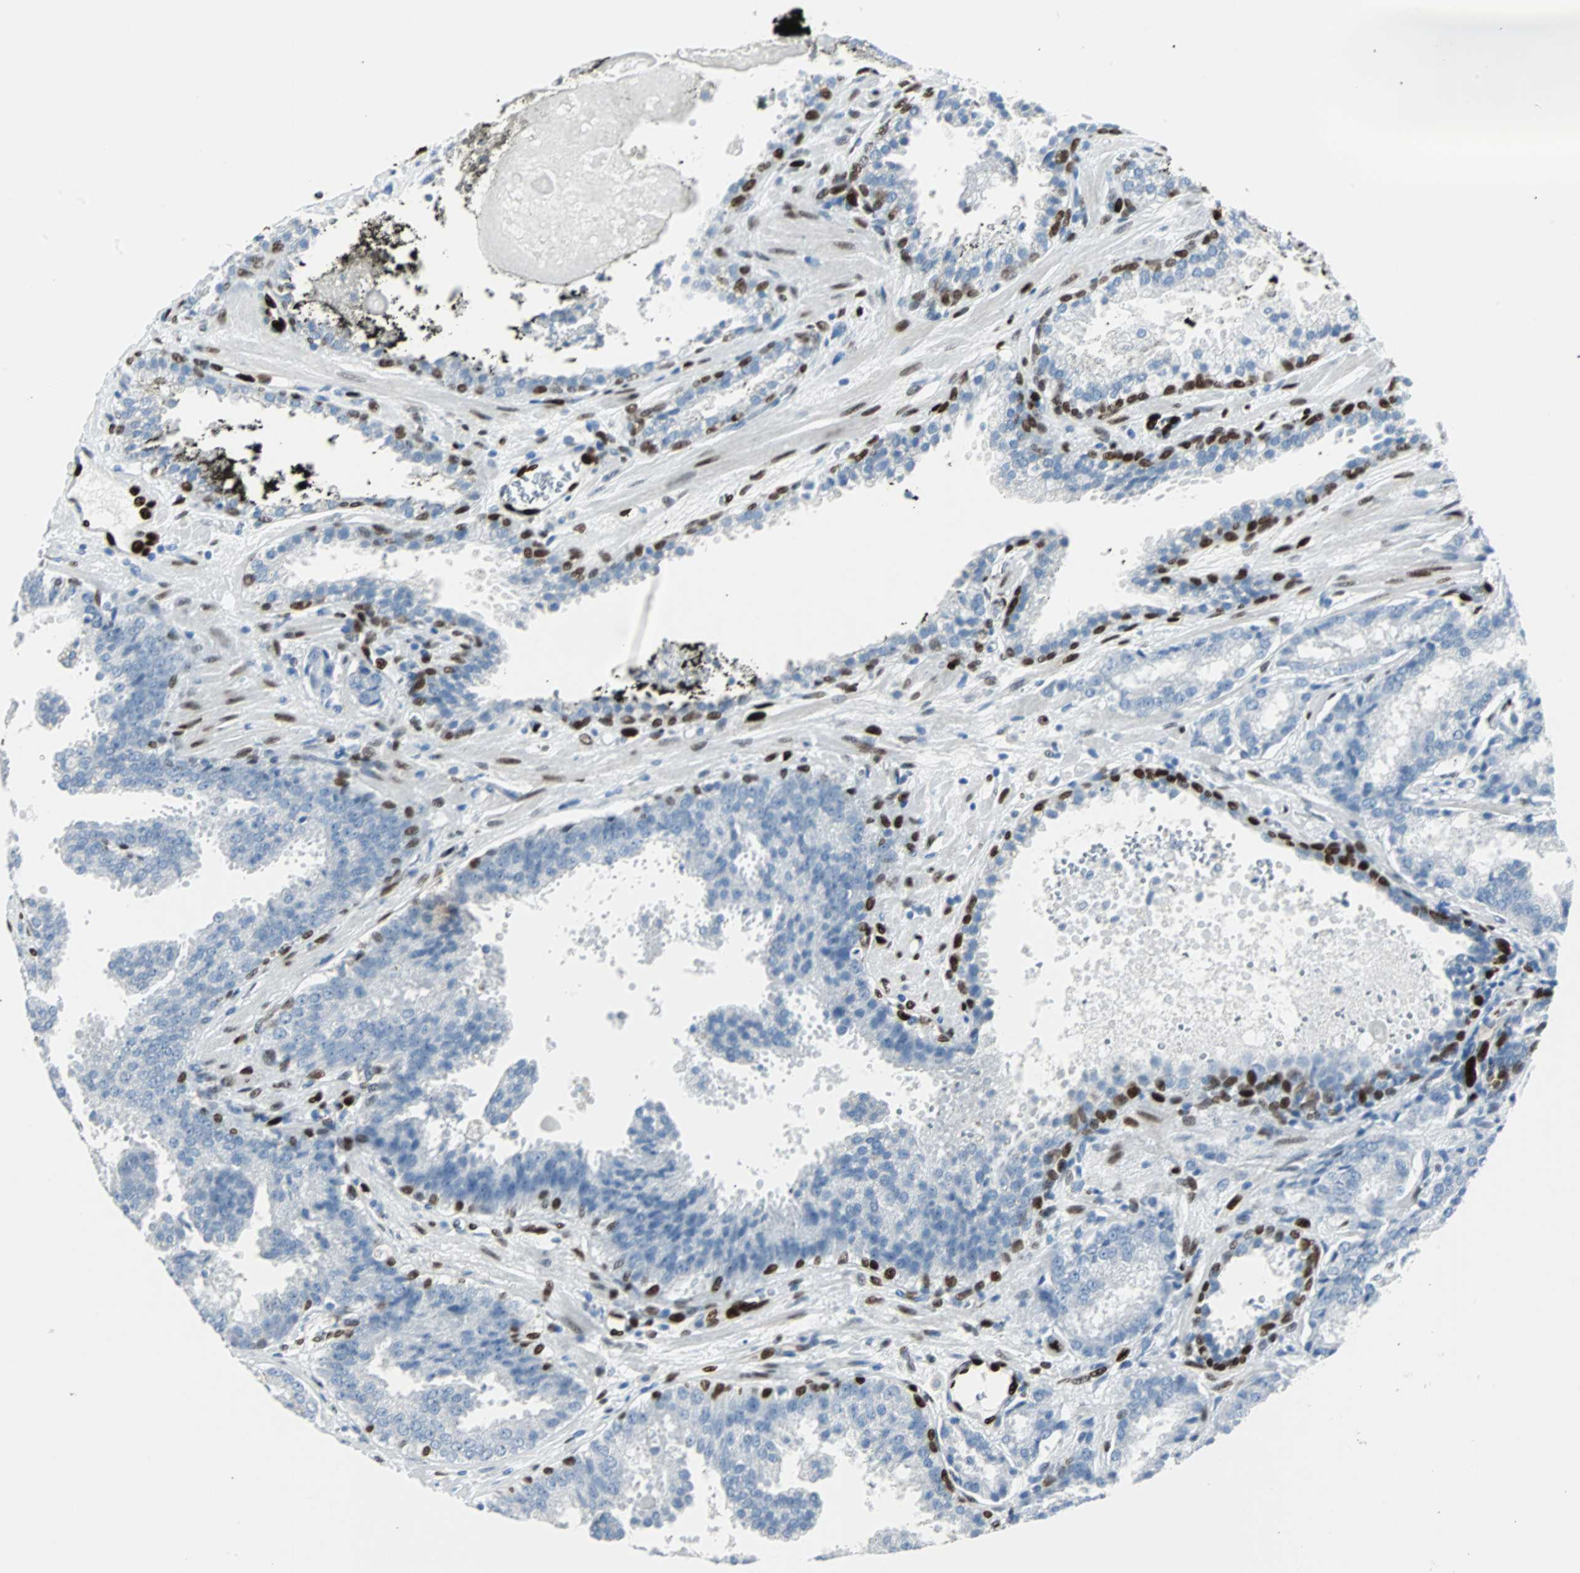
{"staining": {"intensity": "moderate", "quantity": "<25%", "location": "nuclear"}, "tissue": "prostate cancer", "cell_type": "Tumor cells", "image_type": "cancer", "snomed": [{"axis": "morphology", "description": "Adenocarcinoma, High grade"}, {"axis": "topography", "description": "Prostate"}], "caption": "DAB immunohistochemical staining of prostate cancer exhibits moderate nuclear protein staining in approximately <25% of tumor cells.", "gene": "IL33", "patient": {"sex": "male", "age": 58}}